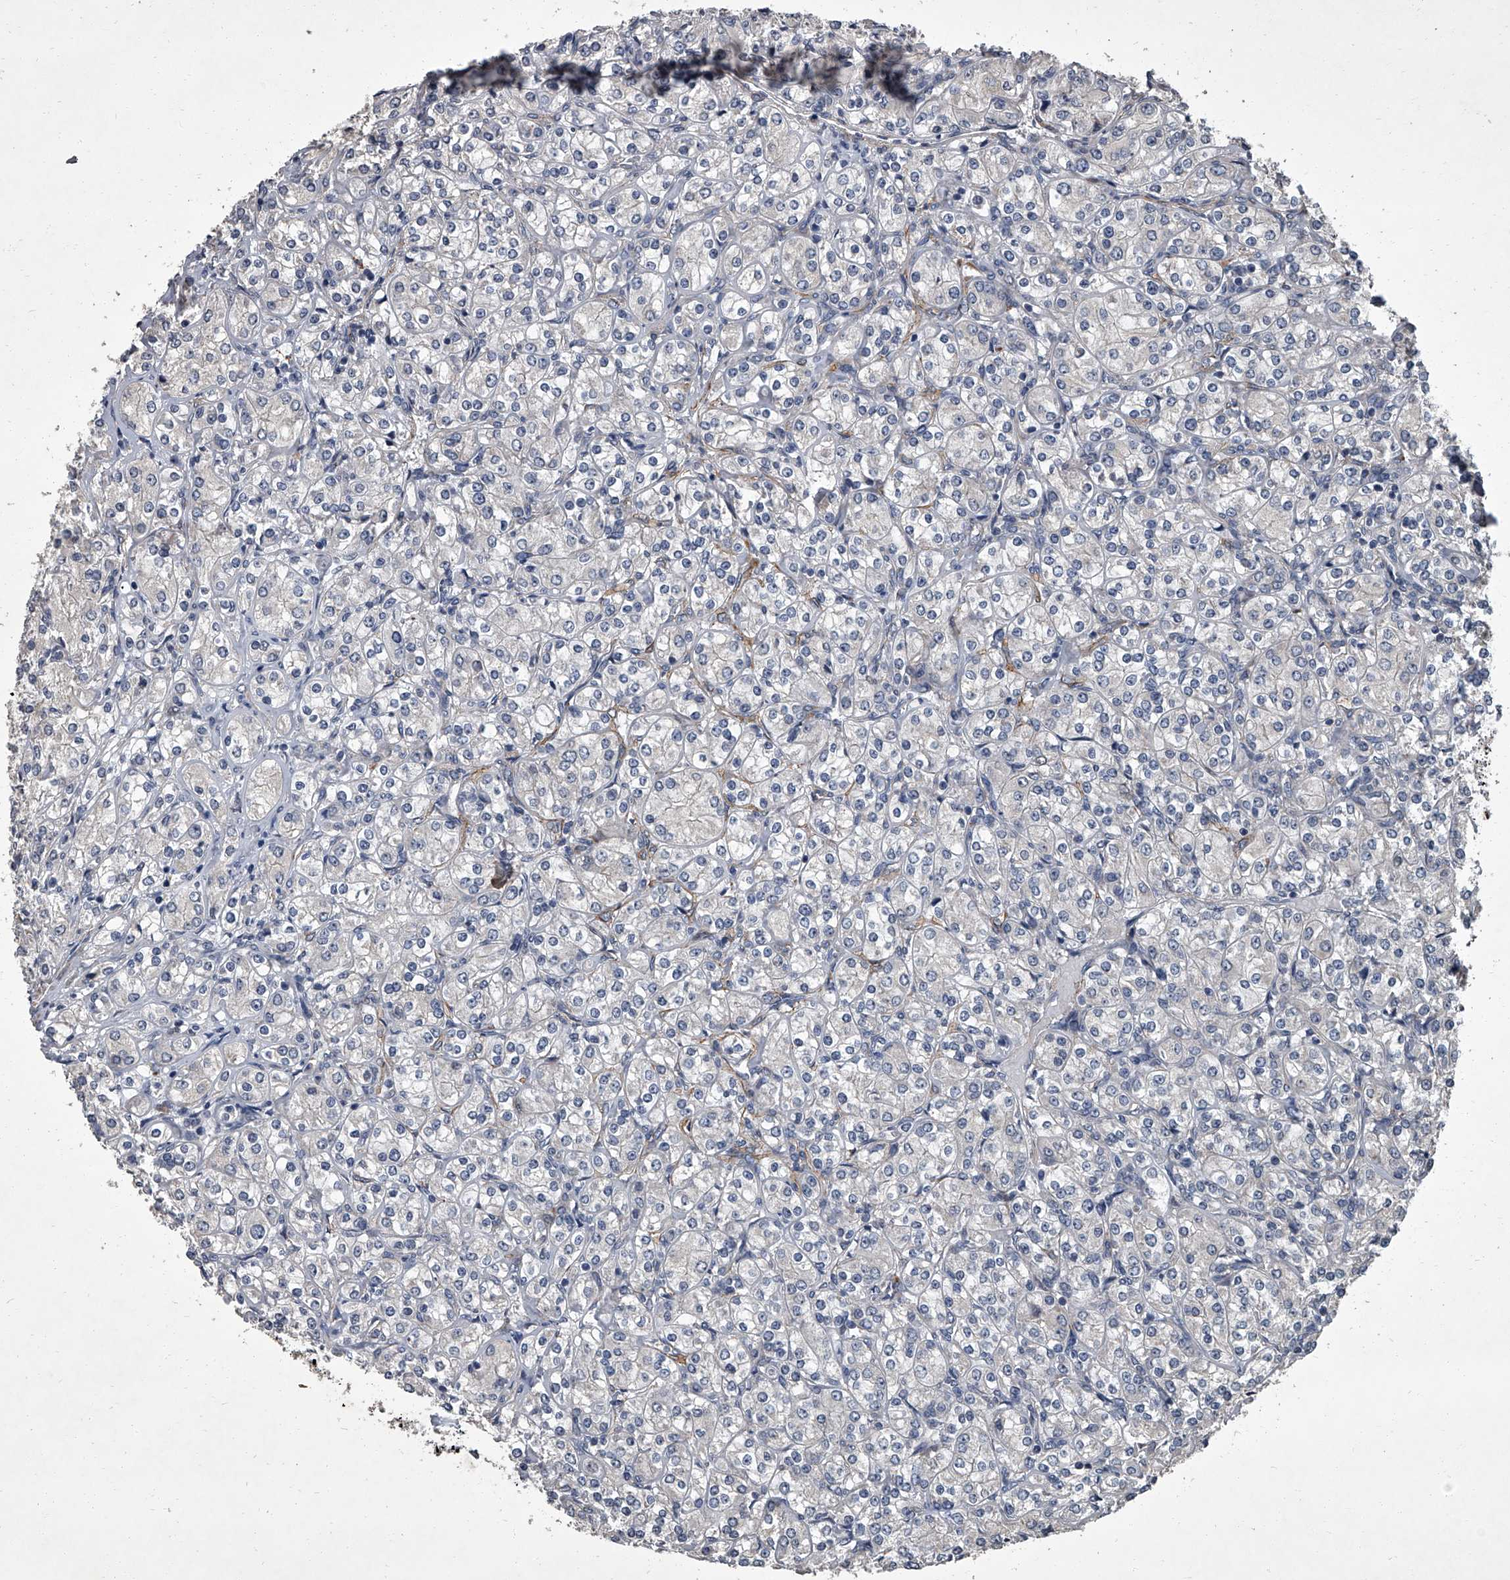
{"staining": {"intensity": "negative", "quantity": "none", "location": "none"}, "tissue": "renal cancer", "cell_type": "Tumor cells", "image_type": "cancer", "snomed": [{"axis": "morphology", "description": "Adenocarcinoma, NOS"}, {"axis": "topography", "description": "Kidney"}], "caption": "This is a histopathology image of IHC staining of adenocarcinoma (renal), which shows no staining in tumor cells.", "gene": "SIRT4", "patient": {"sex": "male", "age": 77}}